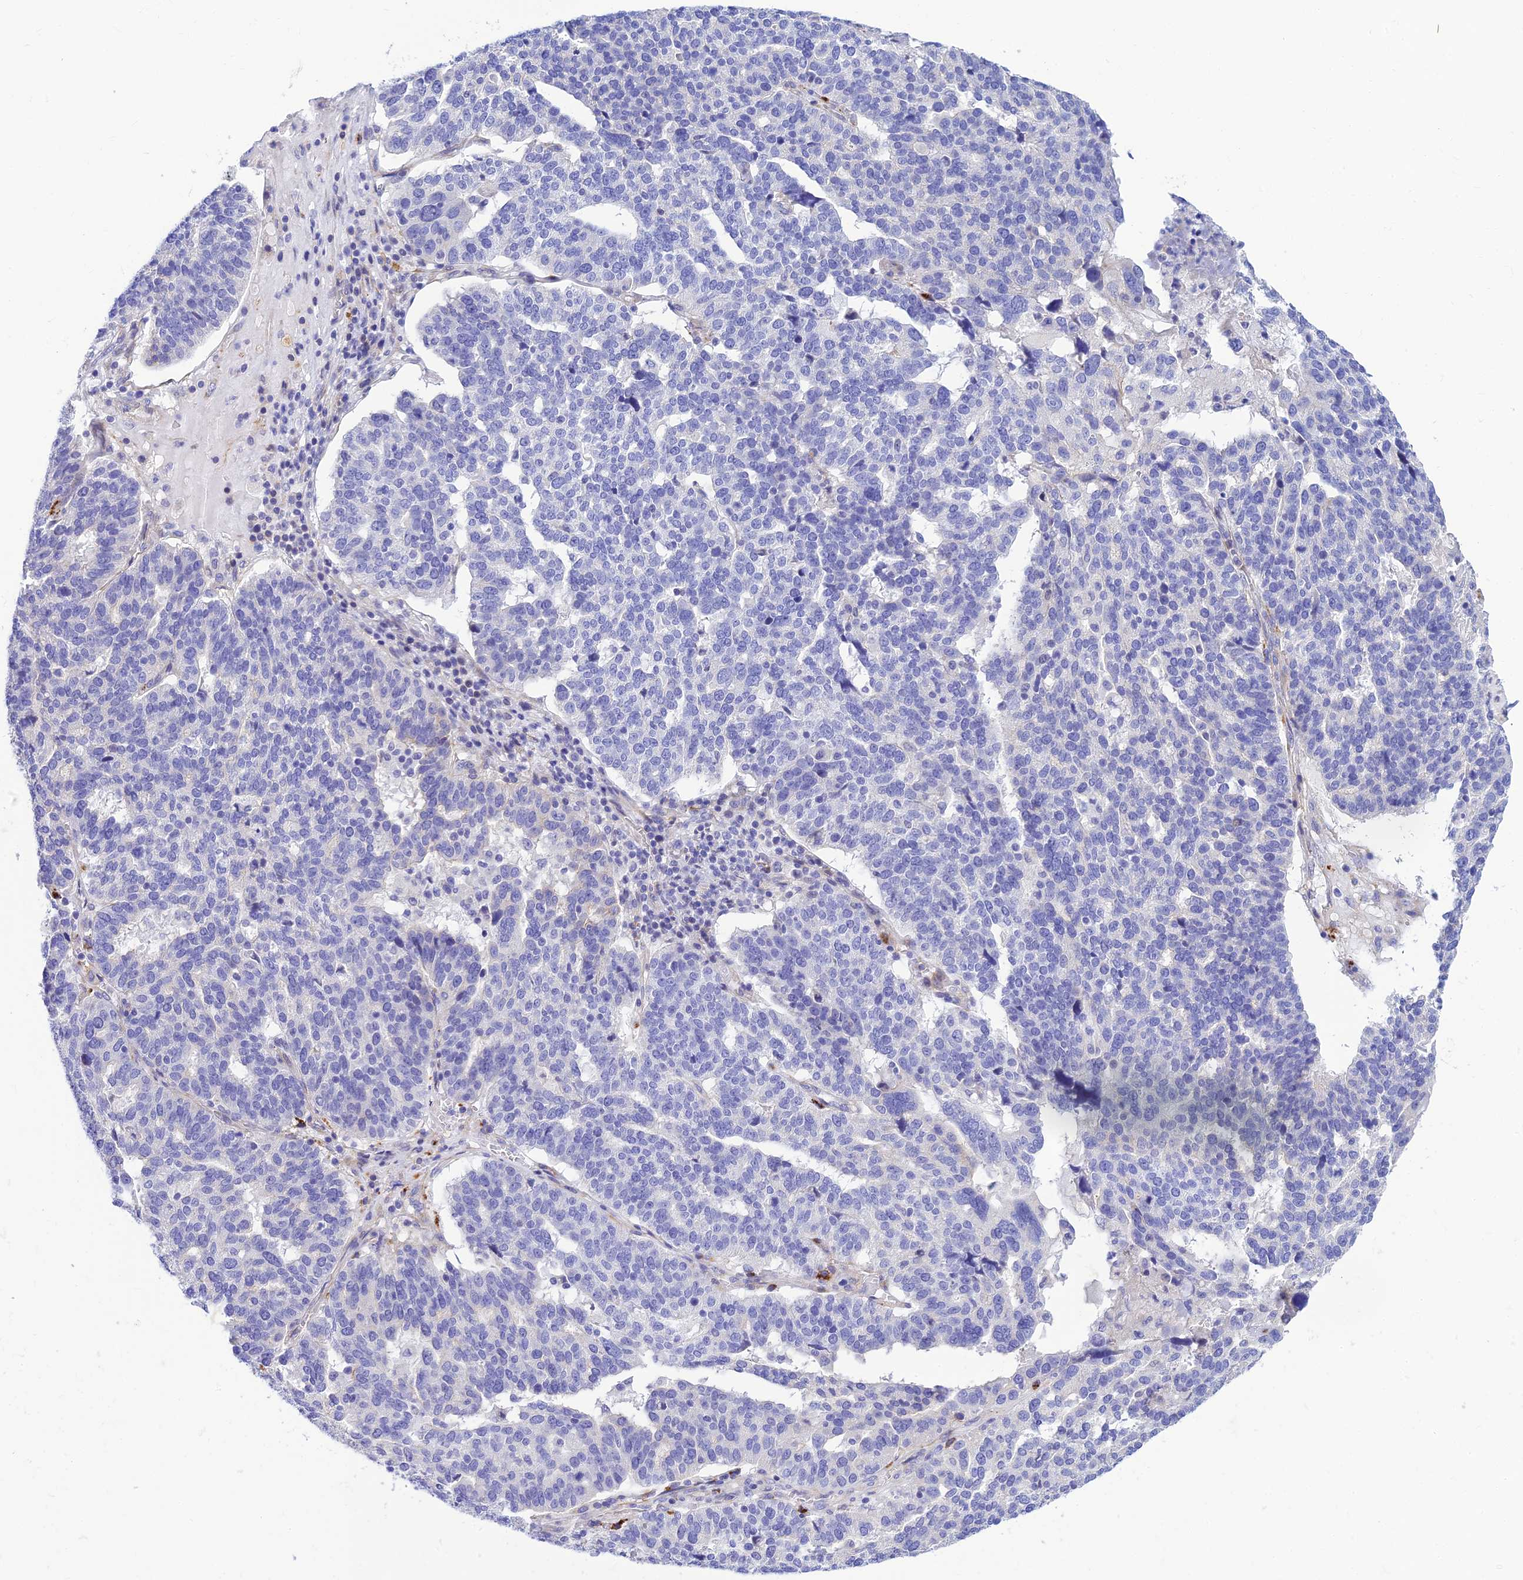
{"staining": {"intensity": "negative", "quantity": "none", "location": "none"}, "tissue": "ovarian cancer", "cell_type": "Tumor cells", "image_type": "cancer", "snomed": [{"axis": "morphology", "description": "Cystadenocarcinoma, serous, NOS"}, {"axis": "topography", "description": "Ovary"}], "caption": "This image is of serous cystadenocarcinoma (ovarian) stained with IHC to label a protein in brown with the nuclei are counter-stained blue. There is no staining in tumor cells.", "gene": "ZDHHC16", "patient": {"sex": "female", "age": 59}}